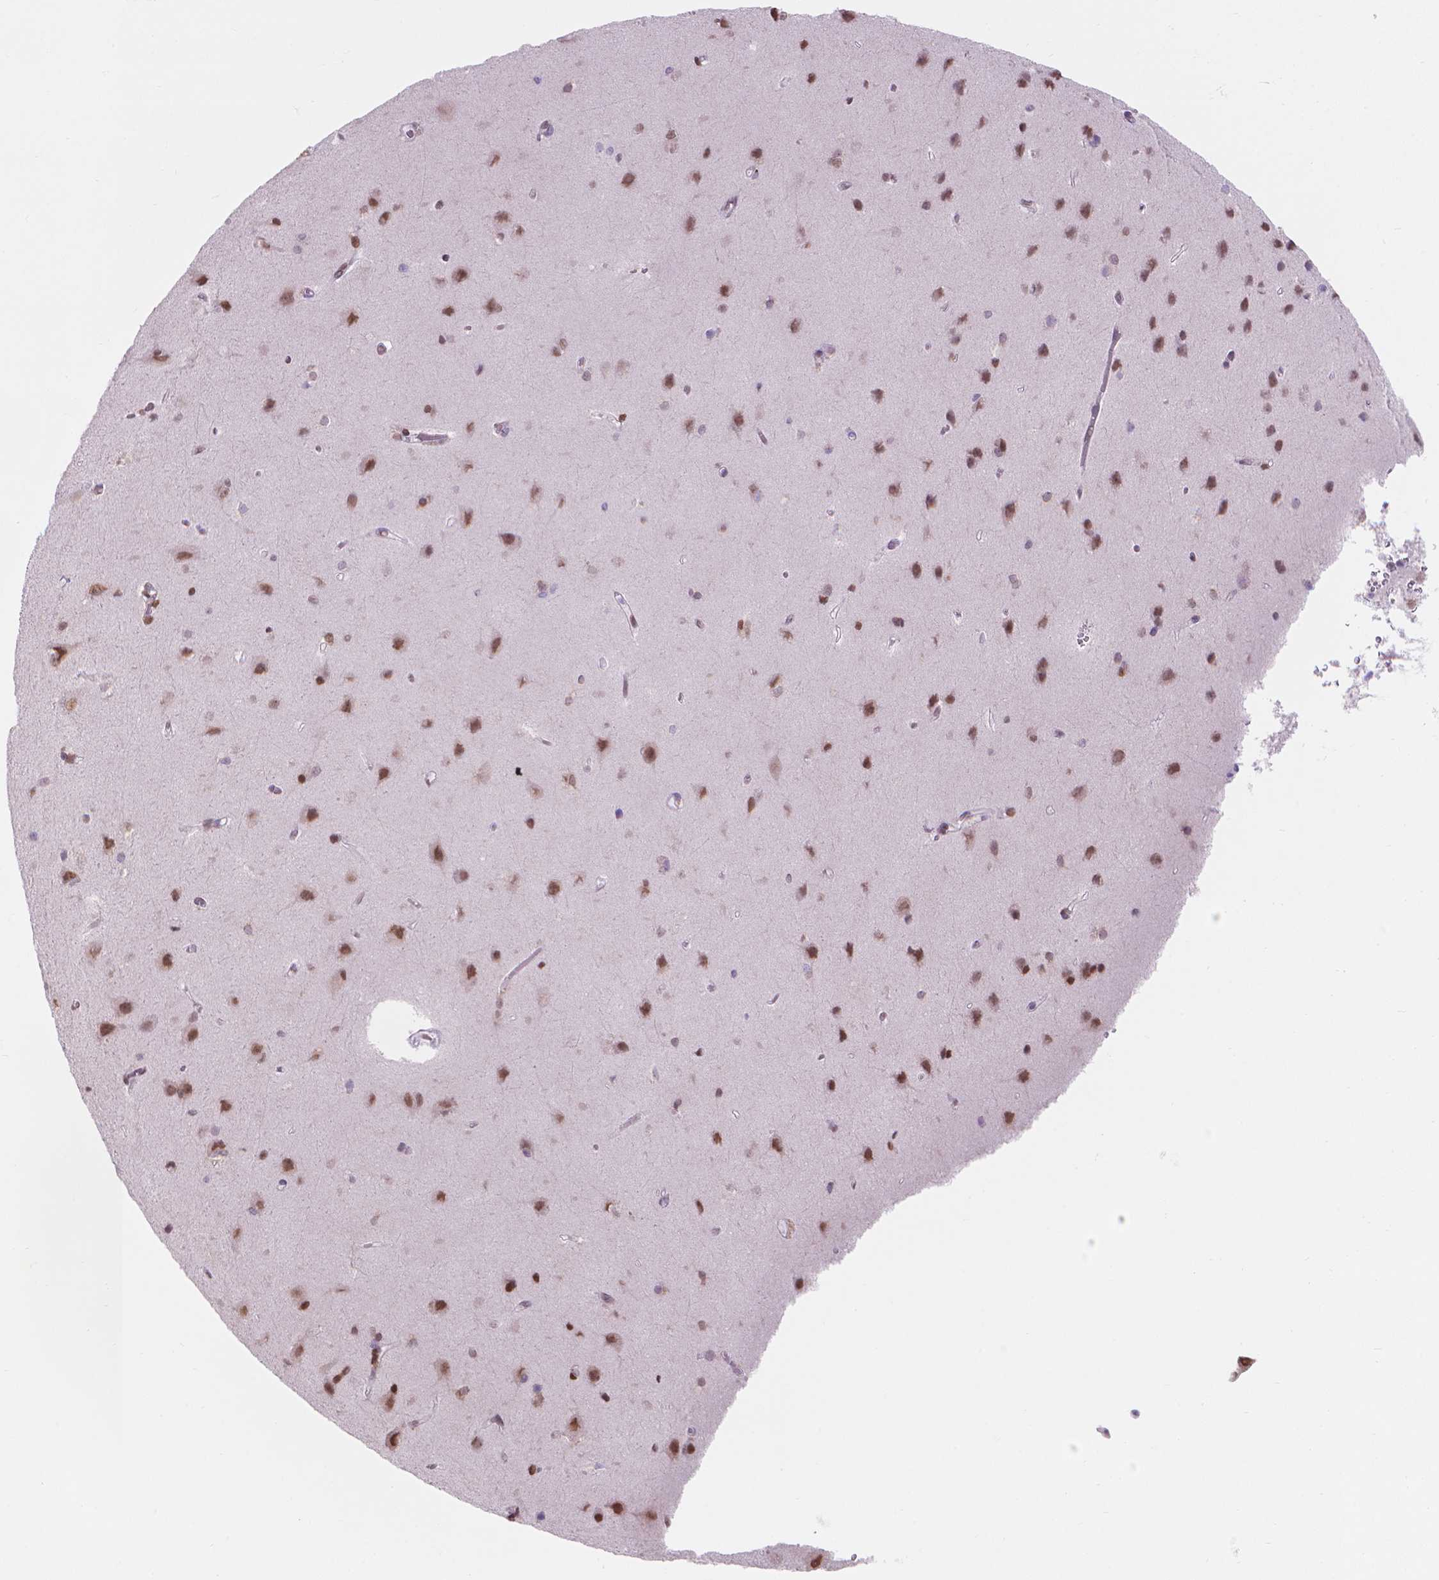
{"staining": {"intensity": "negative", "quantity": "none", "location": "none"}, "tissue": "cerebral cortex", "cell_type": "Endothelial cells", "image_type": "normal", "snomed": [{"axis": "morphology", "description": "Normal tissue, NOS"}, {"axis": "topography", "description": "Cerebral cortex"}], "caption": "Cerebral cortex stained for a protein using IHC reveals no expression endothelial cells.", "gene": "PIAS2", "patient": {"sex": "male", "age": 37}}